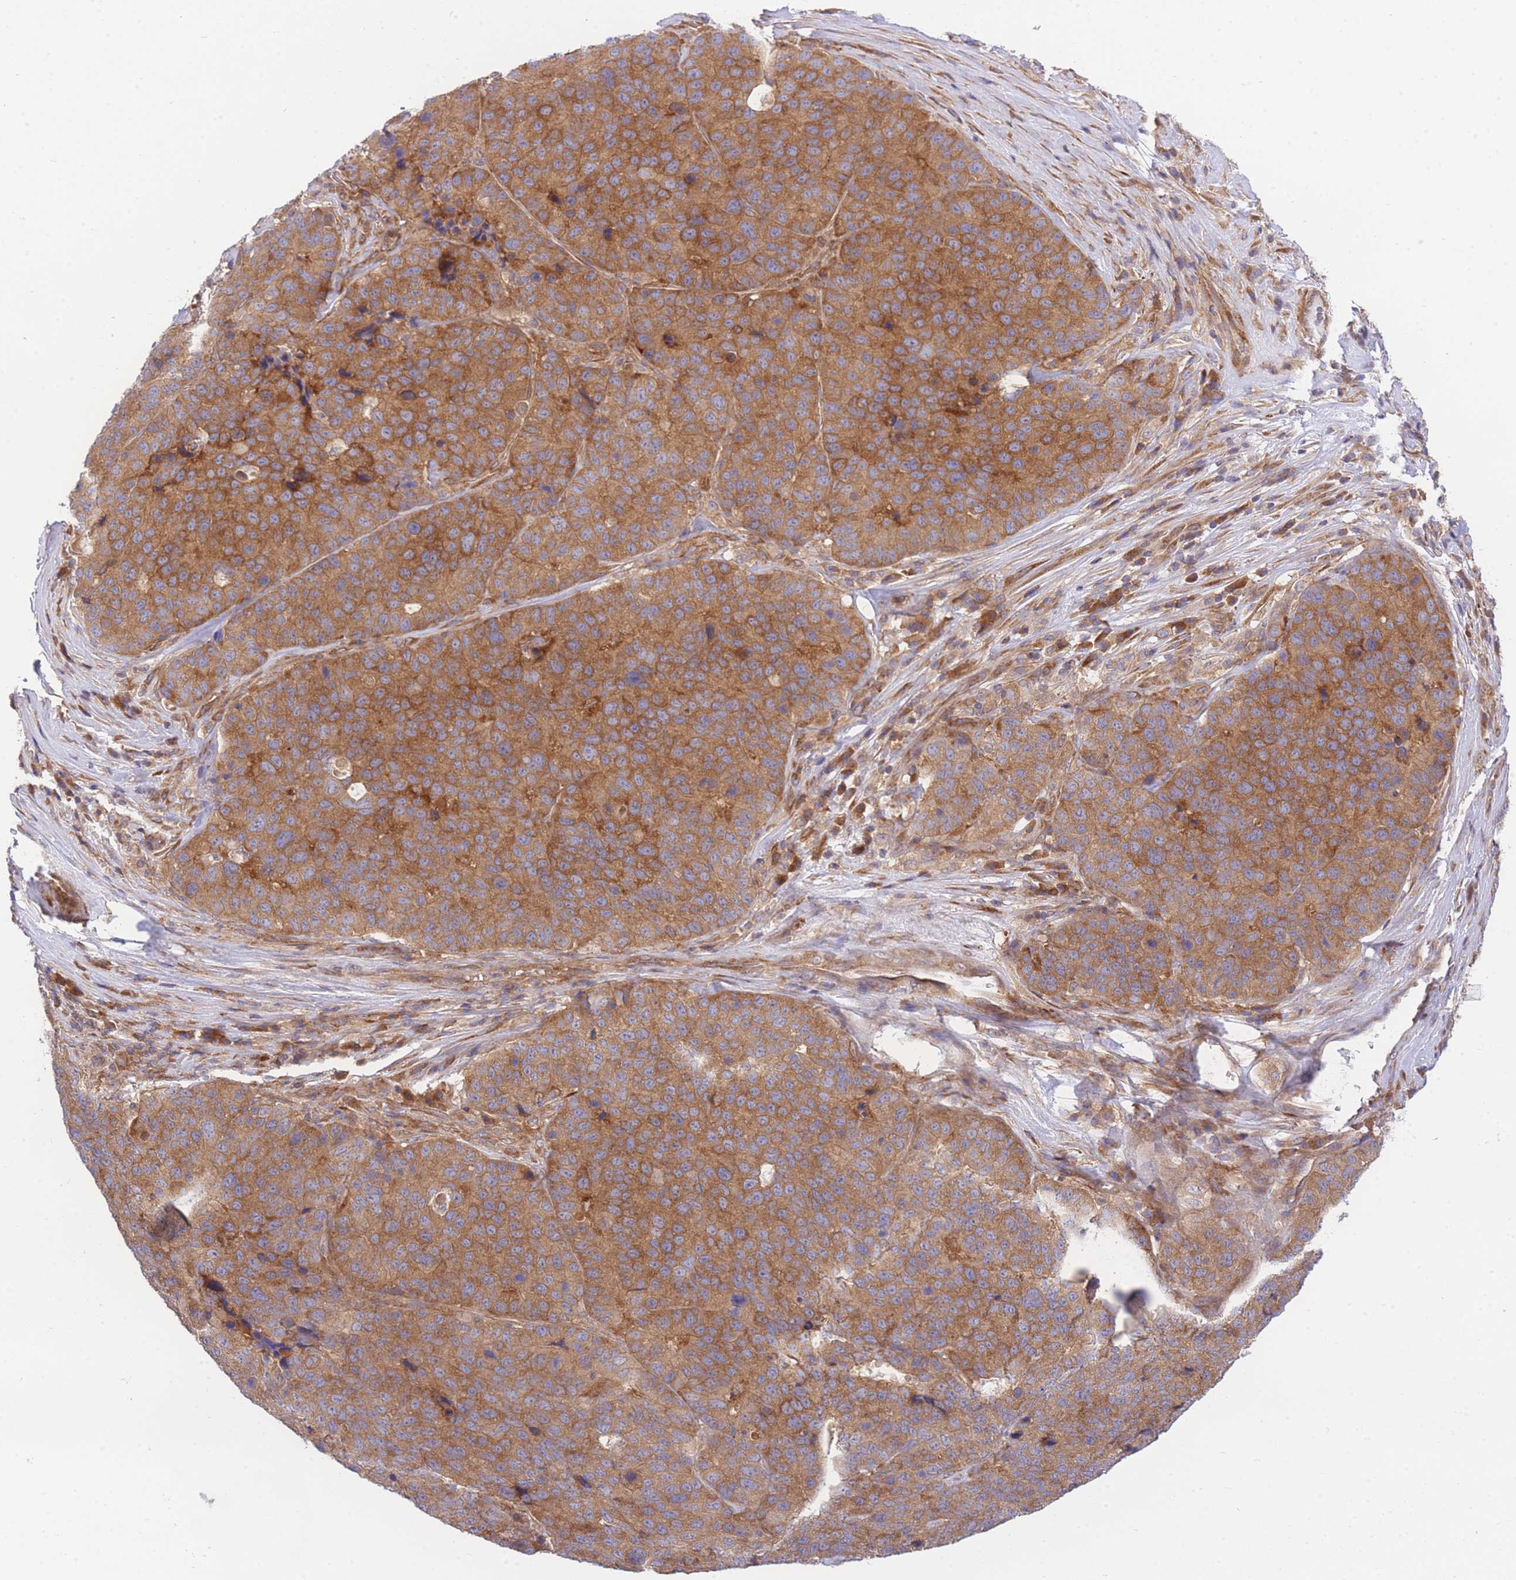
{"staining": {"intensity": "moderate", "quantity": ">75%", "location": "cytoplasmic/membranous"}, "tissue": "stomach cancer", "cell_type": "Tumor cells", "image_type": "cancer", "snomed": [{"axis": "morphology", "description": "Adenocarcinoma, NOS"}, {"axis": "topography", "description": "Stomach"}], "caption": "Moderate cytoplasmic/membranous staining for a protein is seen in about >75% of tumor cells of adenocarcinoma (stomach) using immunohistochemistry (IHC).", "gene": "EIF2B2", "patient": {"sex": "male", "age": 71}}